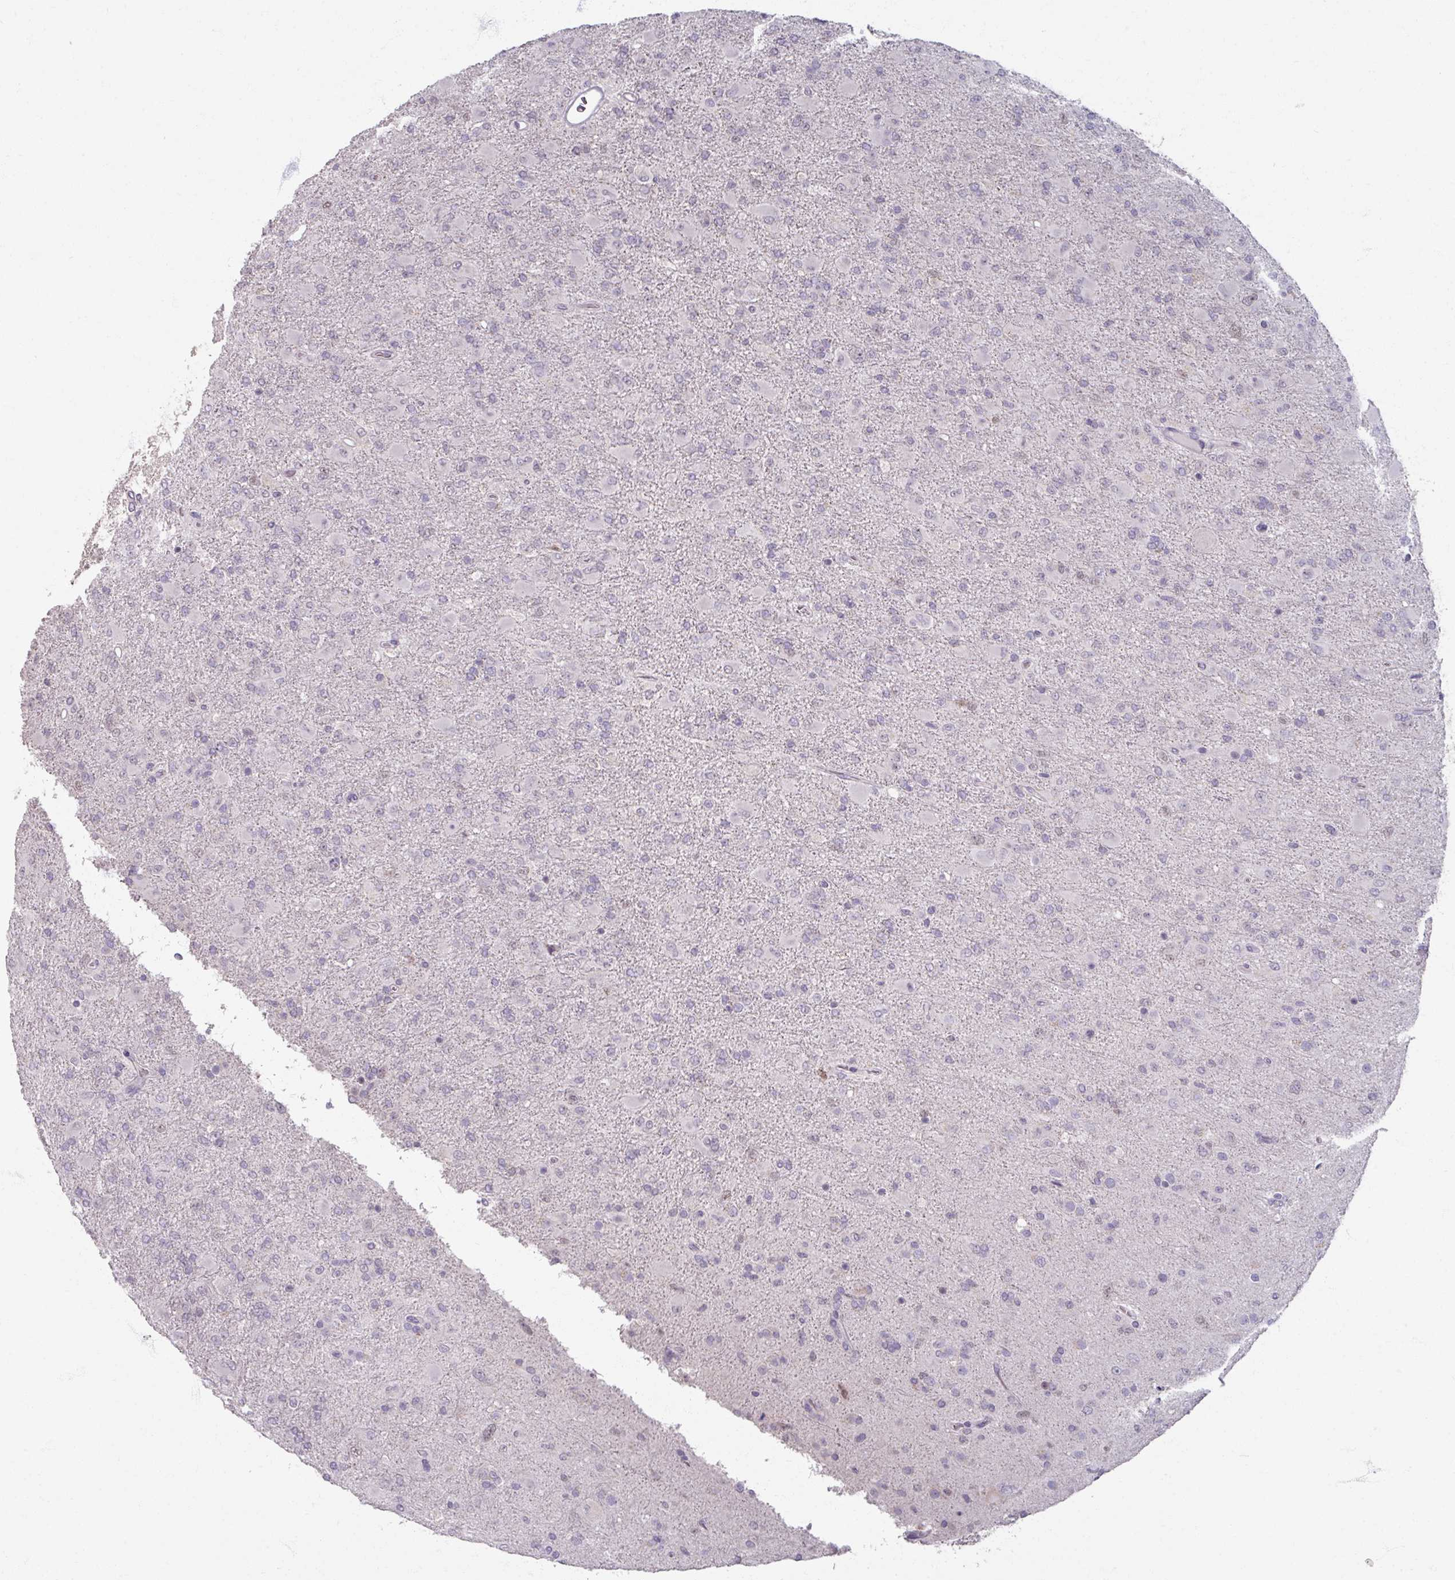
{"staining": {"intensity": "negative", "quantity": "none", "location": "none"}, "tissue": "glioma", "cell_type": "Tumor cells", "image_type": "cancer", "snomed": [{"axis": "morphology", "description": "Glioma, malignant, Low grade"}, {"axis": "topography", "description": "Brain"}], "caption": "Human malignant low-grade glioma stained for a protein using immunohistochemistry (IHC) shows no expression in tumor cells.", "gene": "SOX11", "patient": {"sex": "male", "age": 65}}